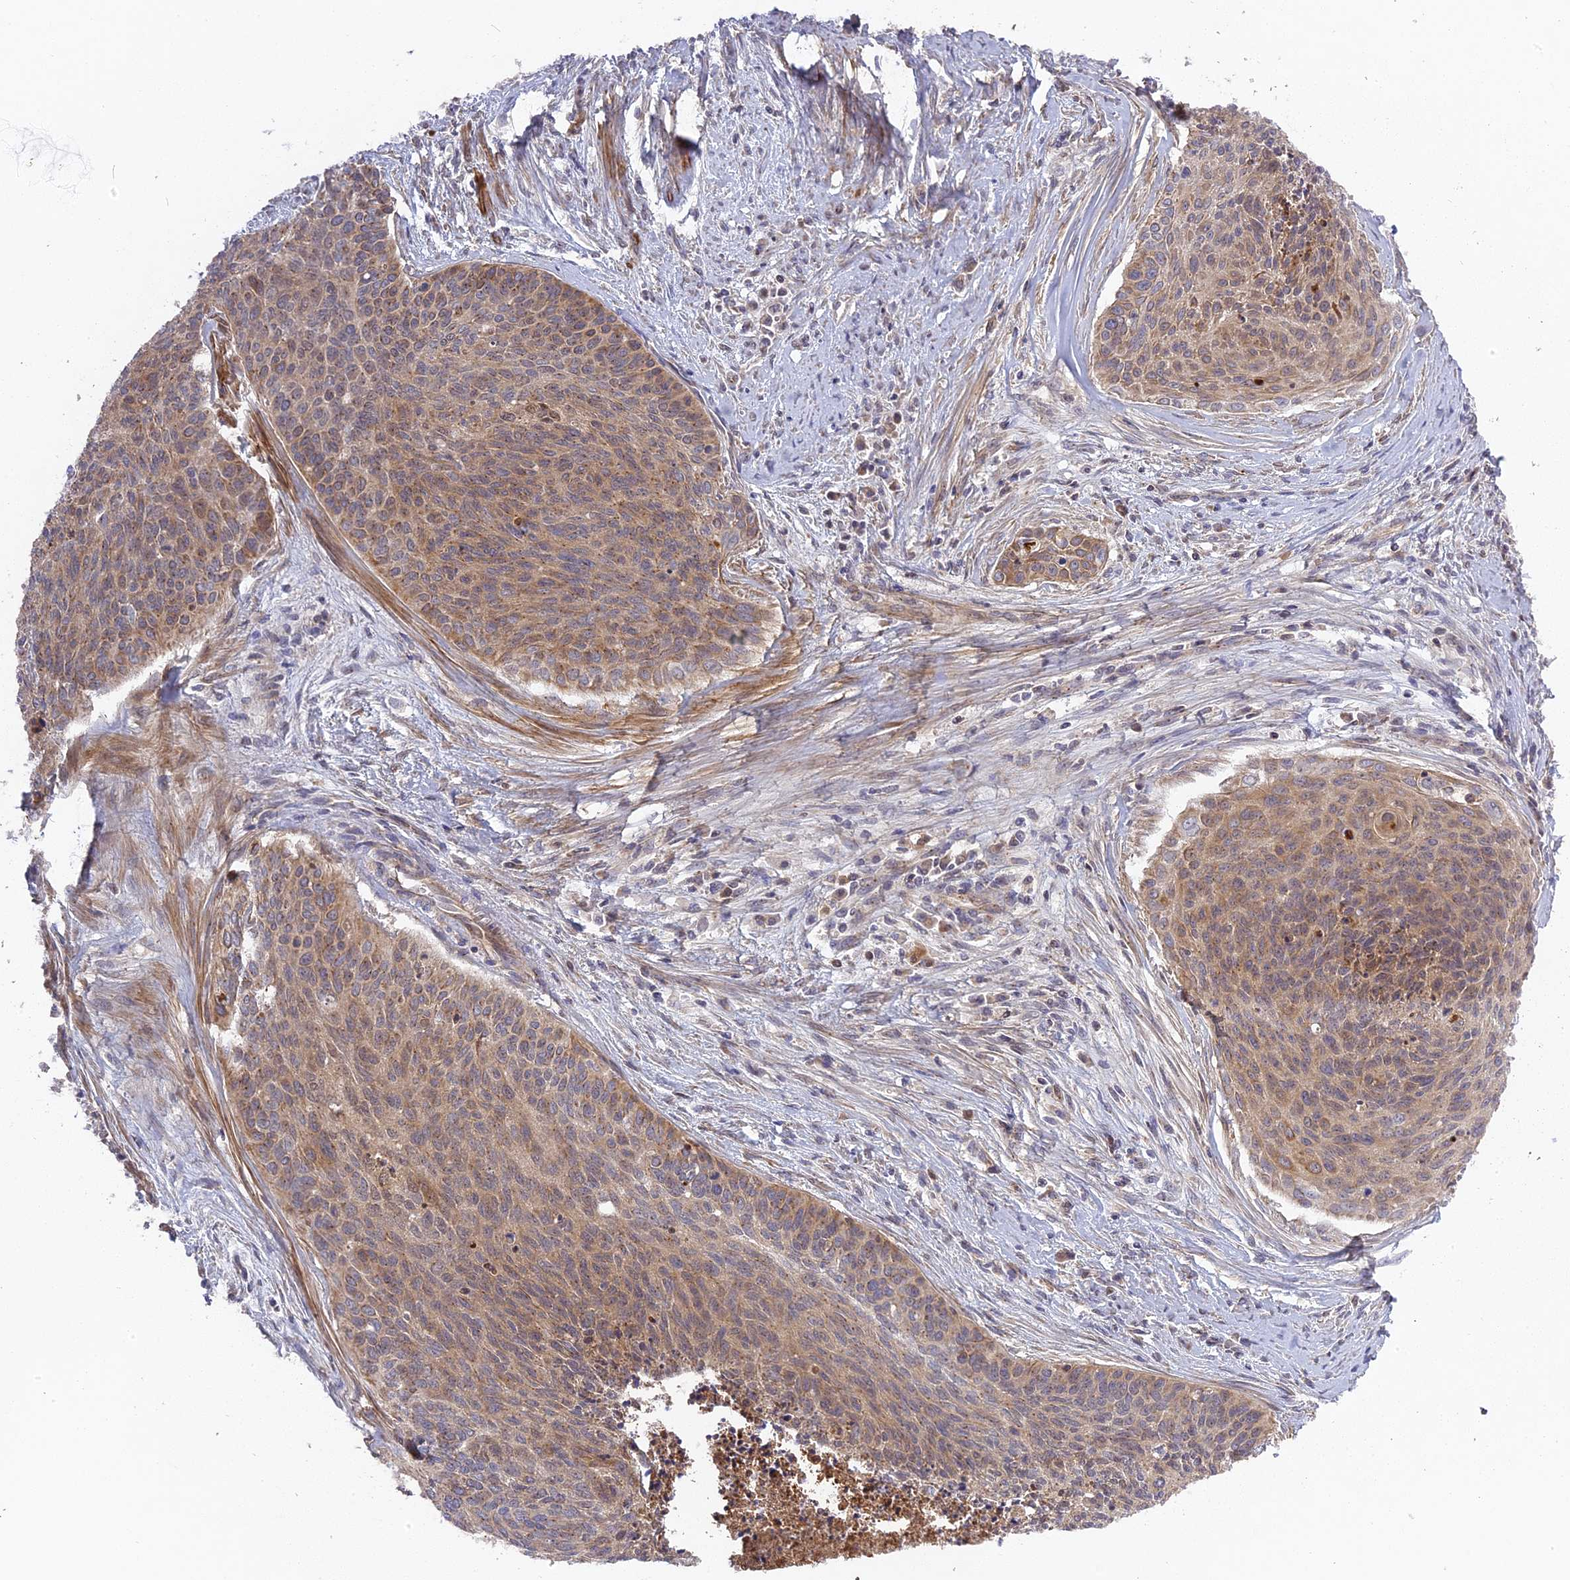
{"staining": {"intensity": "weak", "quantity": ">75%", "location": "cytoplasmic/membranous"}, "tissue": "cervical cancer", "cell_type": "Tumor cells", "image_type": "cancer", "snomed": [{"axis": "morphology", "description": "Squamous cell carcinoma, NOS"}, {"axis": "topography", "description": "Cervix"}], "caption": "This histopathology image reveals IHC staining of human cervical cancer (squamous cell carcinoma), with low weak cytoplasmic/membranous staining in about >75% of tumor cells.", "gene": "RPIA", "patient": {"sex": "female", "age": 55}}